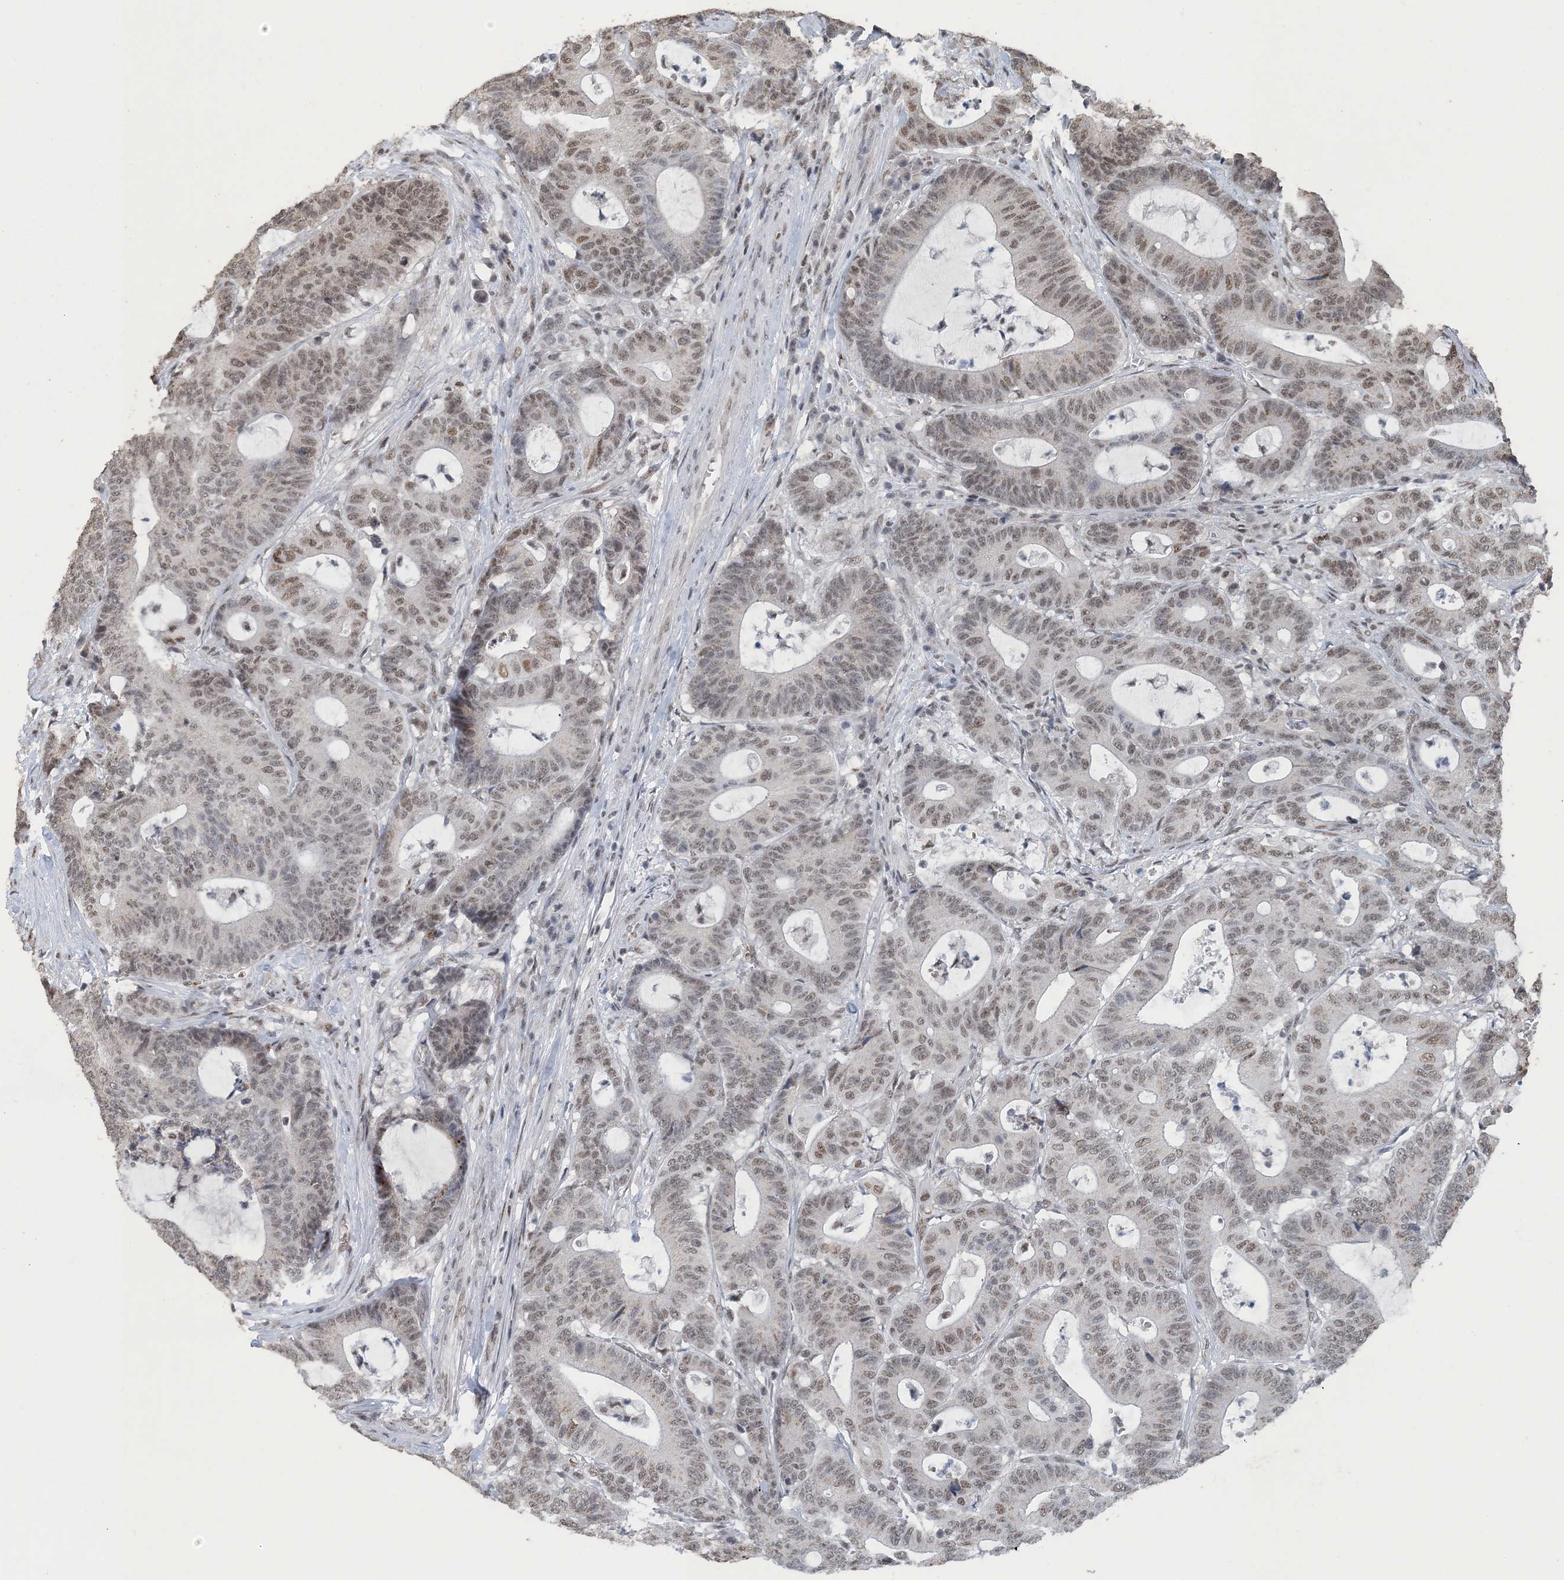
{"staining": {"intensity": "weak", "quantity": "25%-75%", "location": "nuclear"}, "tissue": "colorectal cancer", "cell_type": "Tumor cells", "image_type": "cancer", "snomed": [{"axis": "morphology", "description": "Adenocarcinoma, NOS"}, {"axis": "topography", "description": "Colon"}], "caption": "IHC micrograph of neoplastic tissue: colorectal cancer (adenocarcinoma) stained using immunohistochemistry displays low levels of weak protein expression localized specifically in the nuclear of tumor cells, appearing as a nuclear brown color.", "gene": "MBD2", "patient": {"sex": "female", "age": 84}}